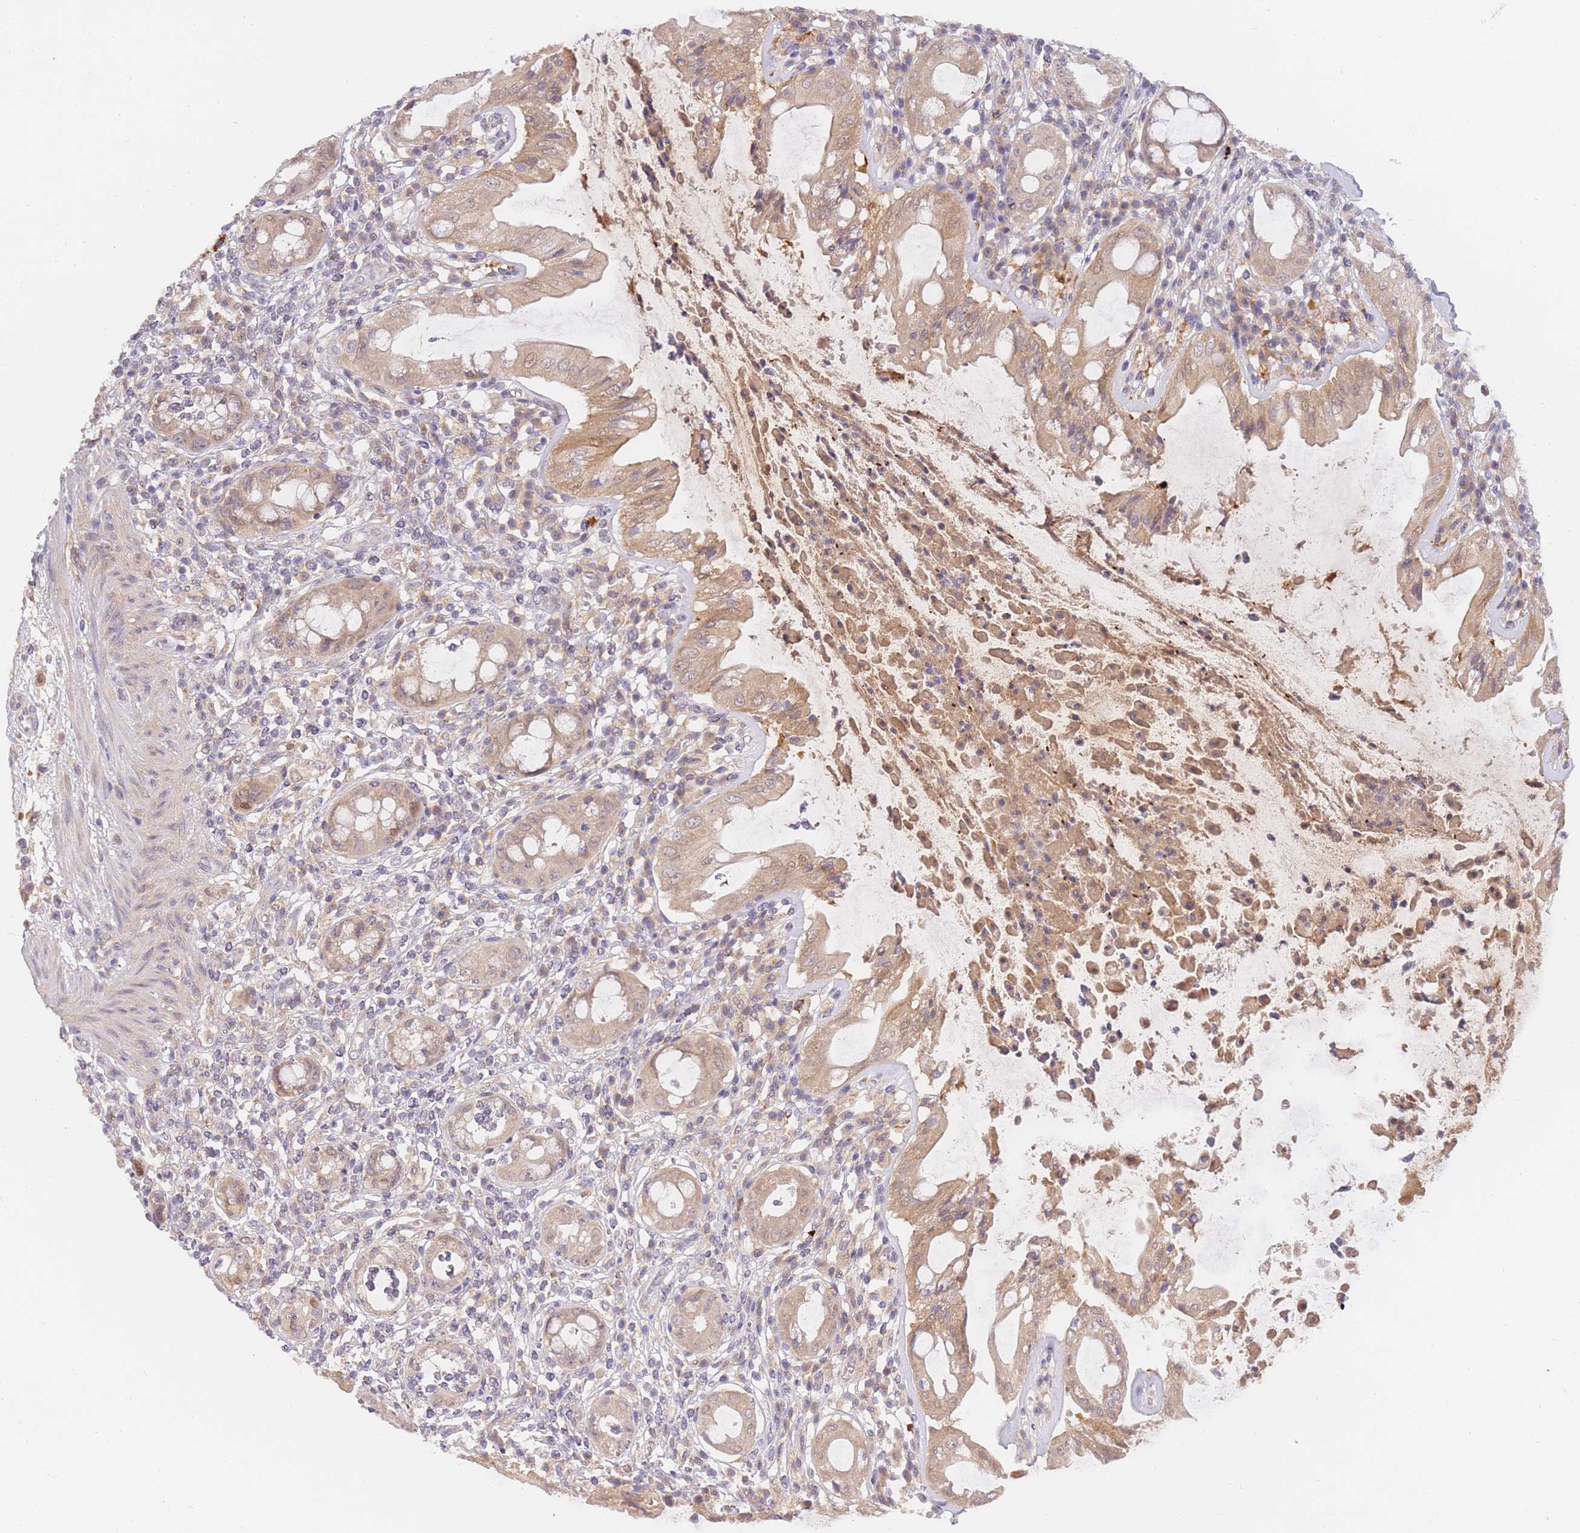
{"staining": {"intensity": "moderate", "quantity": ">75%", "location": "cytoplasmic/membranous"}, "tissue": "rectum", "cell_type": "Glandular cells", "image_type": "normal", "snomed": [{"axis": "morphology", "description": "Normal tissue, NOS"}, {"axis": "topography", "description": "Rectum"}], "caption": "Rectum stained for a protein (brown) reveals moderate cytoplasmic/membranous positive positivity in approximately >75% of glandular cells.", "gene": "ZNF577", "patient": {"sex": "female", "age": 57}}